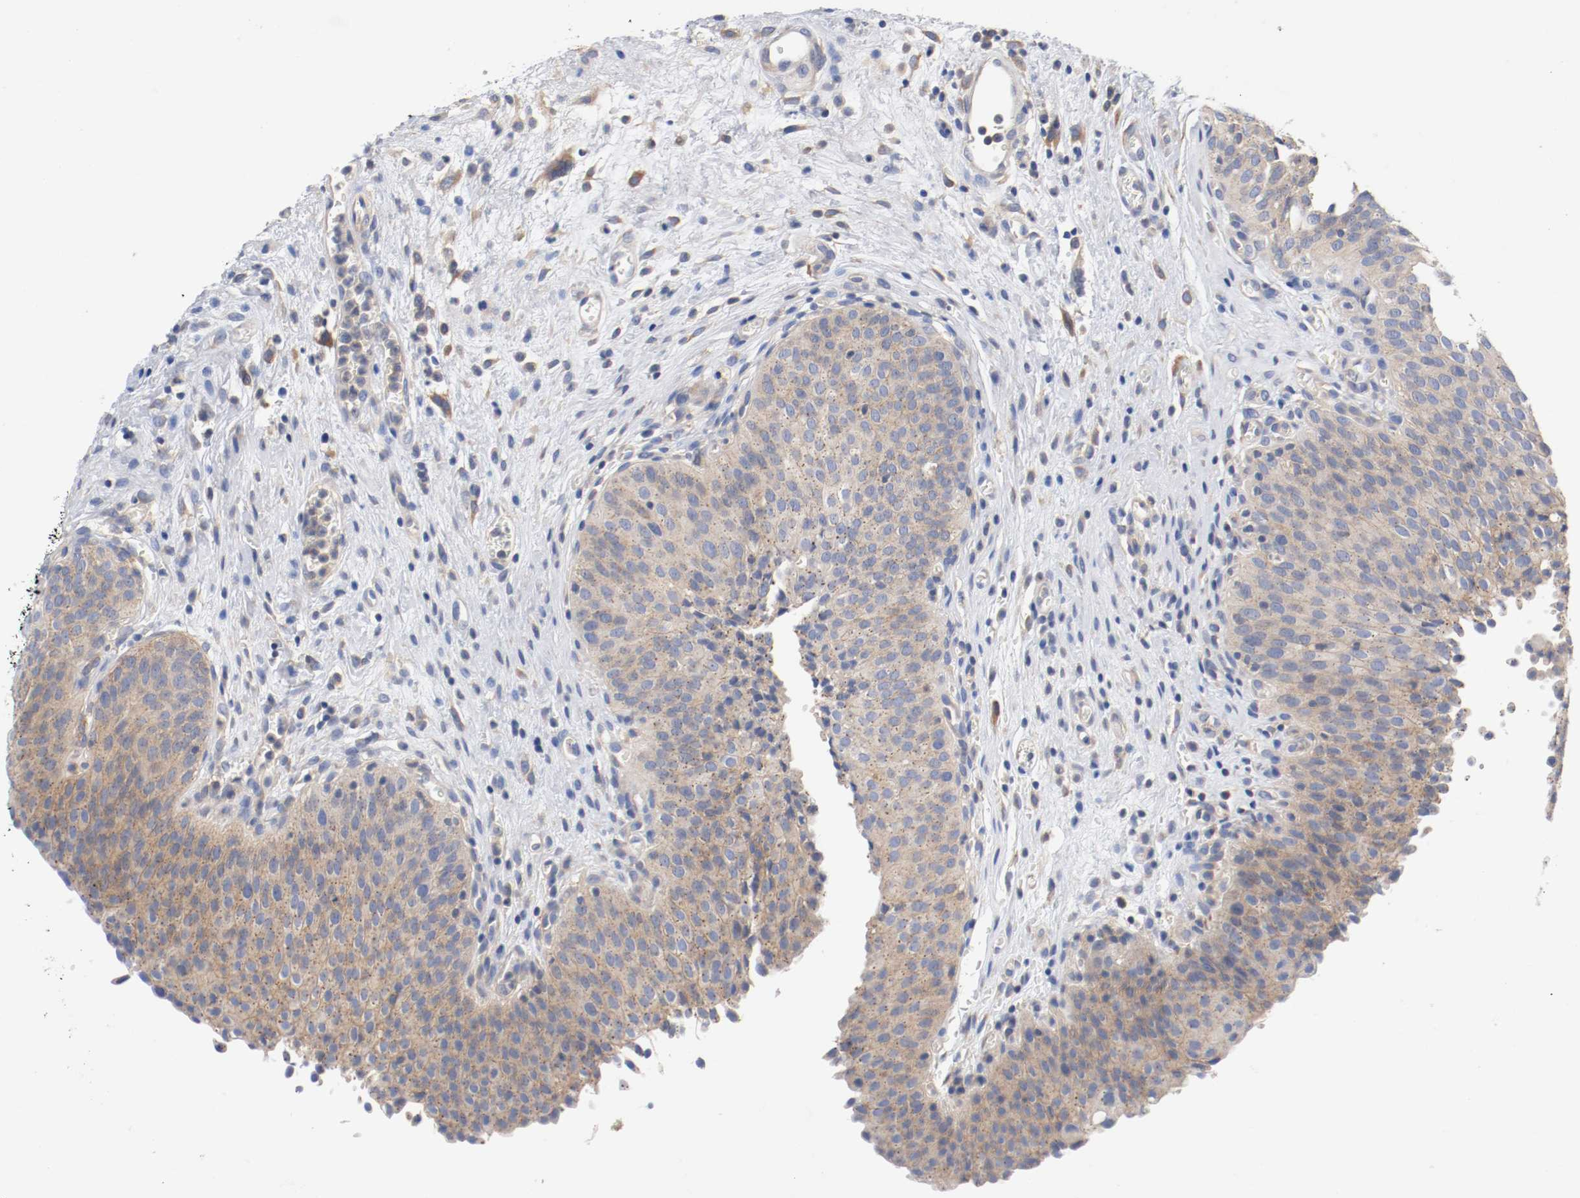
{"staining": {"intensity": "strong", "quantity": ">75%", "location": "cytoplasmic/membranous"}, "tissue": "urinary bladder", "cell_type": "Urothelial cells", "image_type": "normal", "snomed": [{"axis": "morphology", "description": "Normal tissue, NOS"}, {"axis": "morphology", "description": "Dysplasia, NOS"}, {"axis": "topography", "description": "Urinary bladder"}], "caption": "IHC of benign urinary bladder displays high levels of strong cytoplasmic/membranous staining in approximately >75% of urothelial cells. (DAB (3,3'-diaminobenzidine) IHC with brightfield microscopy, high magnification).", "gene": "HGS", "patient": {"sex": "male", "age": 35}}